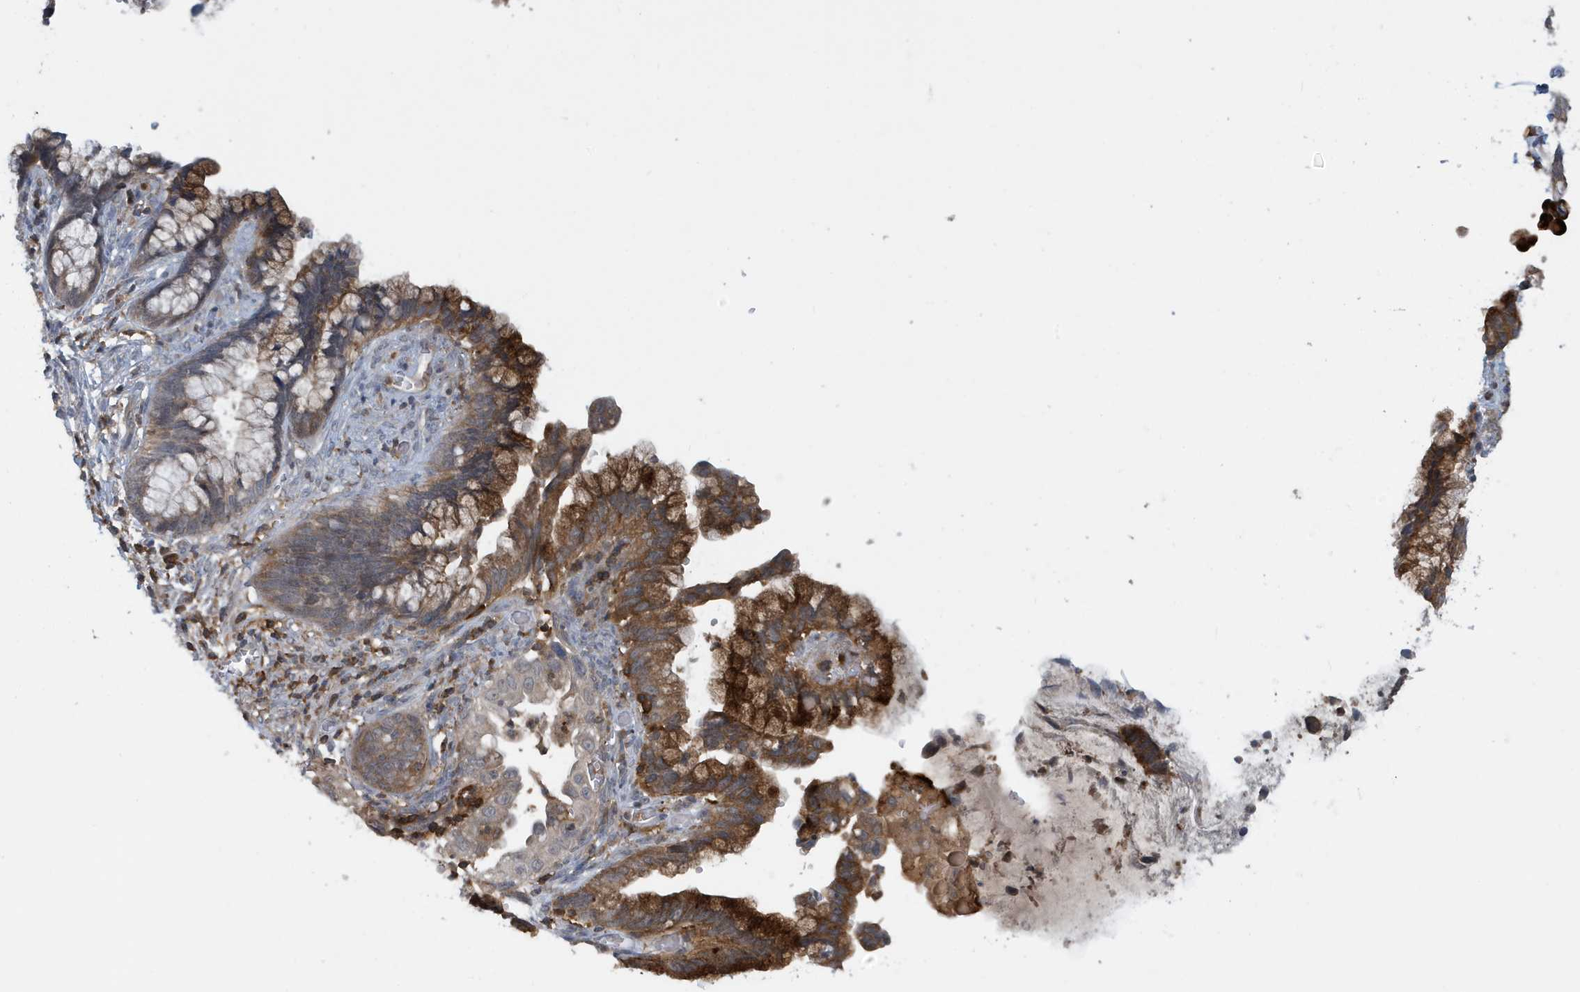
{"staining": {"intensity": "moderate", "quantity": ">75%", "location": "cytoplasmic/membranous"}, "tissue": "cervical cancer", "cell_type": "Tumor cells", "image_type": "cancer", "snomed": [{"axis": "morphology", "description": "Adenocarcinoma, NOS"}, {"axis": "topography", "description": "Cervix"}], "caption": "The image reveals a brown stain indicating the presence of a protein in the cytoplasmic/membranous of tumor cells in cervical cancer (adenocarcinoma).", "gene": "NSUN3", "patient": {"sex": "female", "age": 44}}